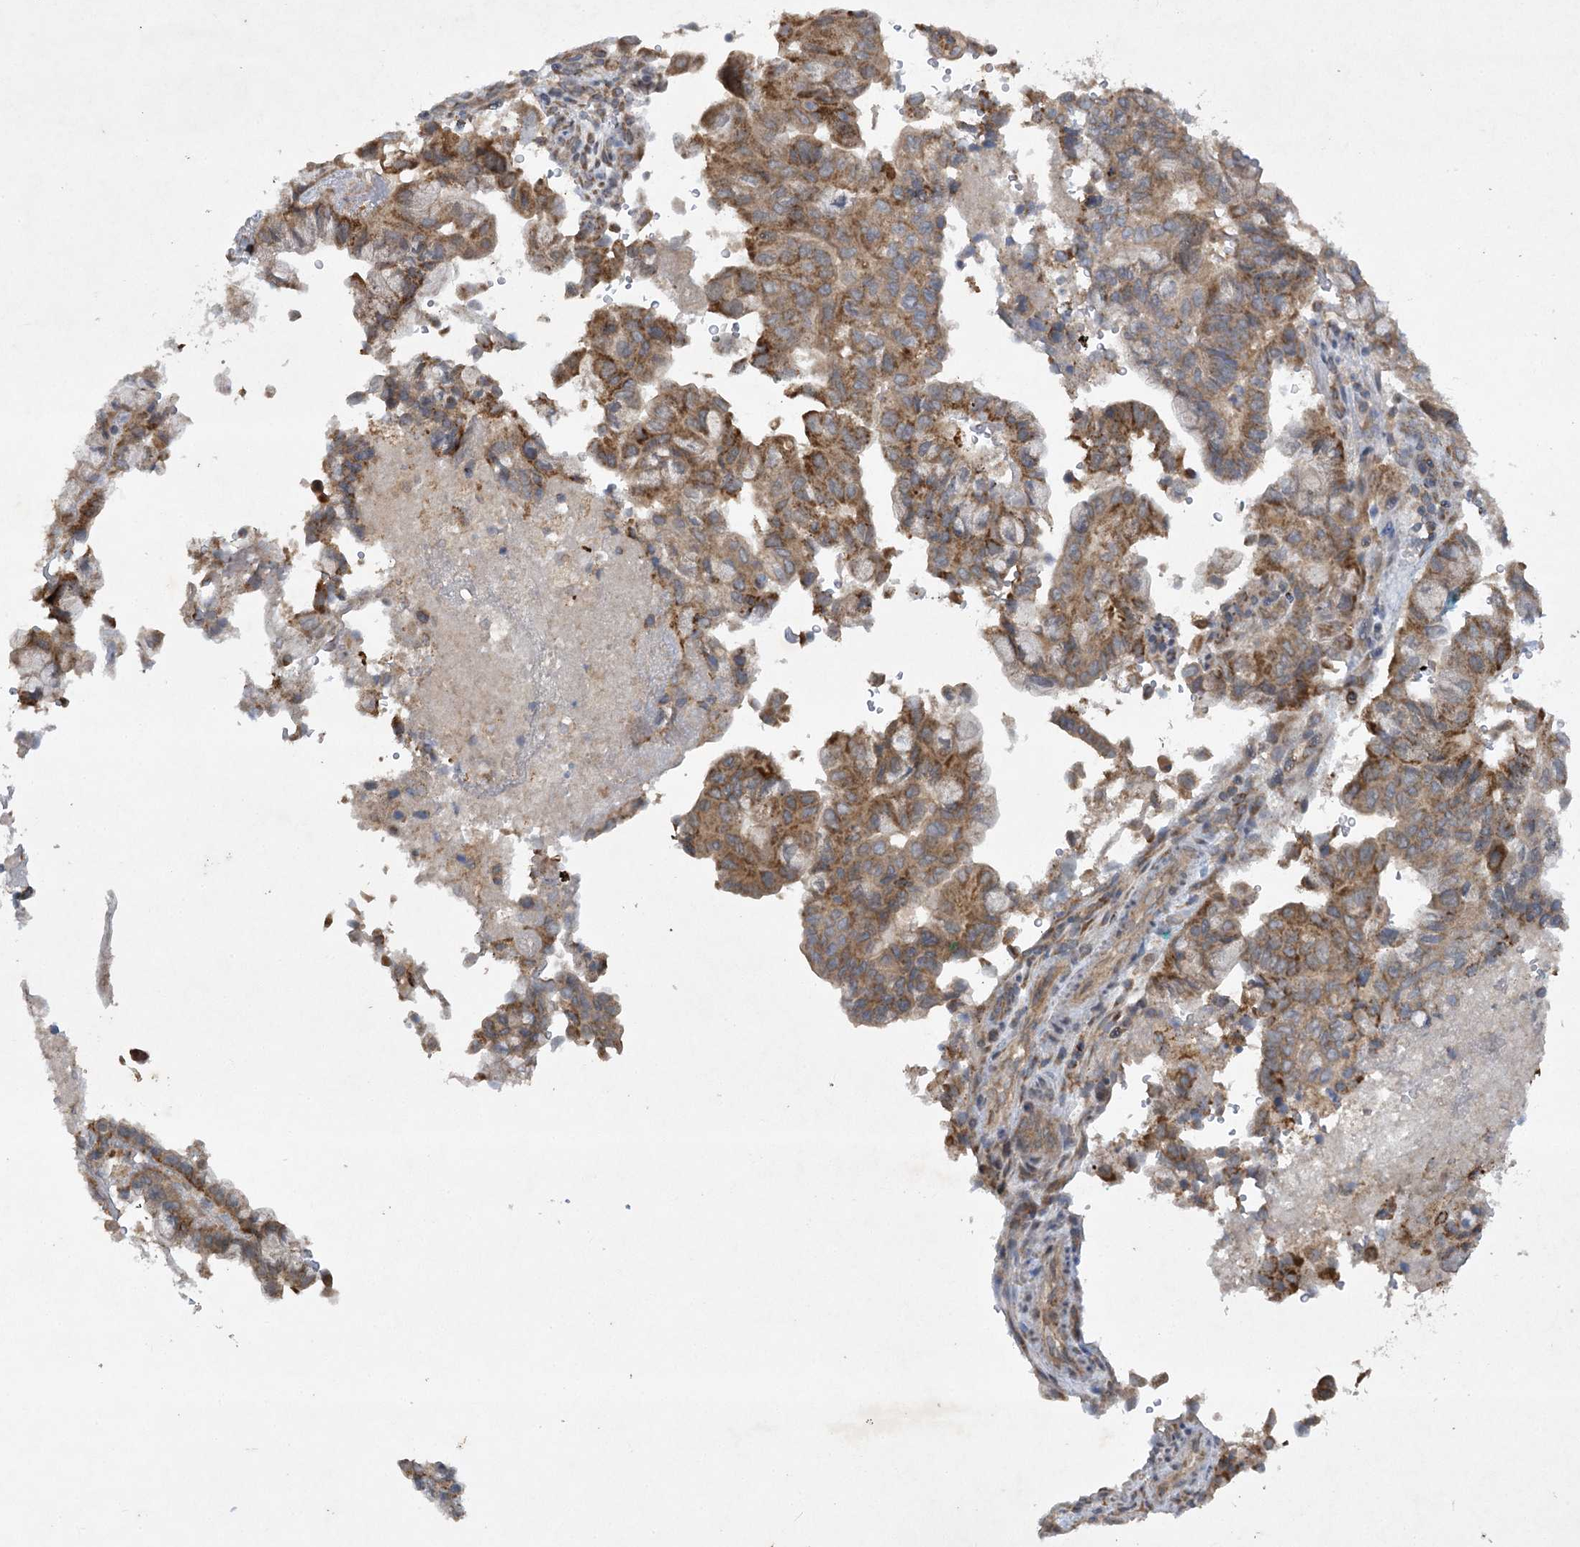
{"staining": {"intensity": "moderate", "quantity": ">75%", "location": "cytoplasmic/membranous"}, "tissue": "pancreatic cancer", "cell_type": "Tumor cells", "image_type": "cancer", "snomed": [{"axis": "morphology", "description": "Adenocarcinoma, NOS"}, {"axis": "topography", "description": "Pancreas"}], "caption": "Protein analysis of pancreatic cancer tissue shows moderate cytoplasmic/membranous expression in approximately >75% of tumor cells.", "gene": "TRAF3IP1", "patient": {"sex": "male", "age": 51}}